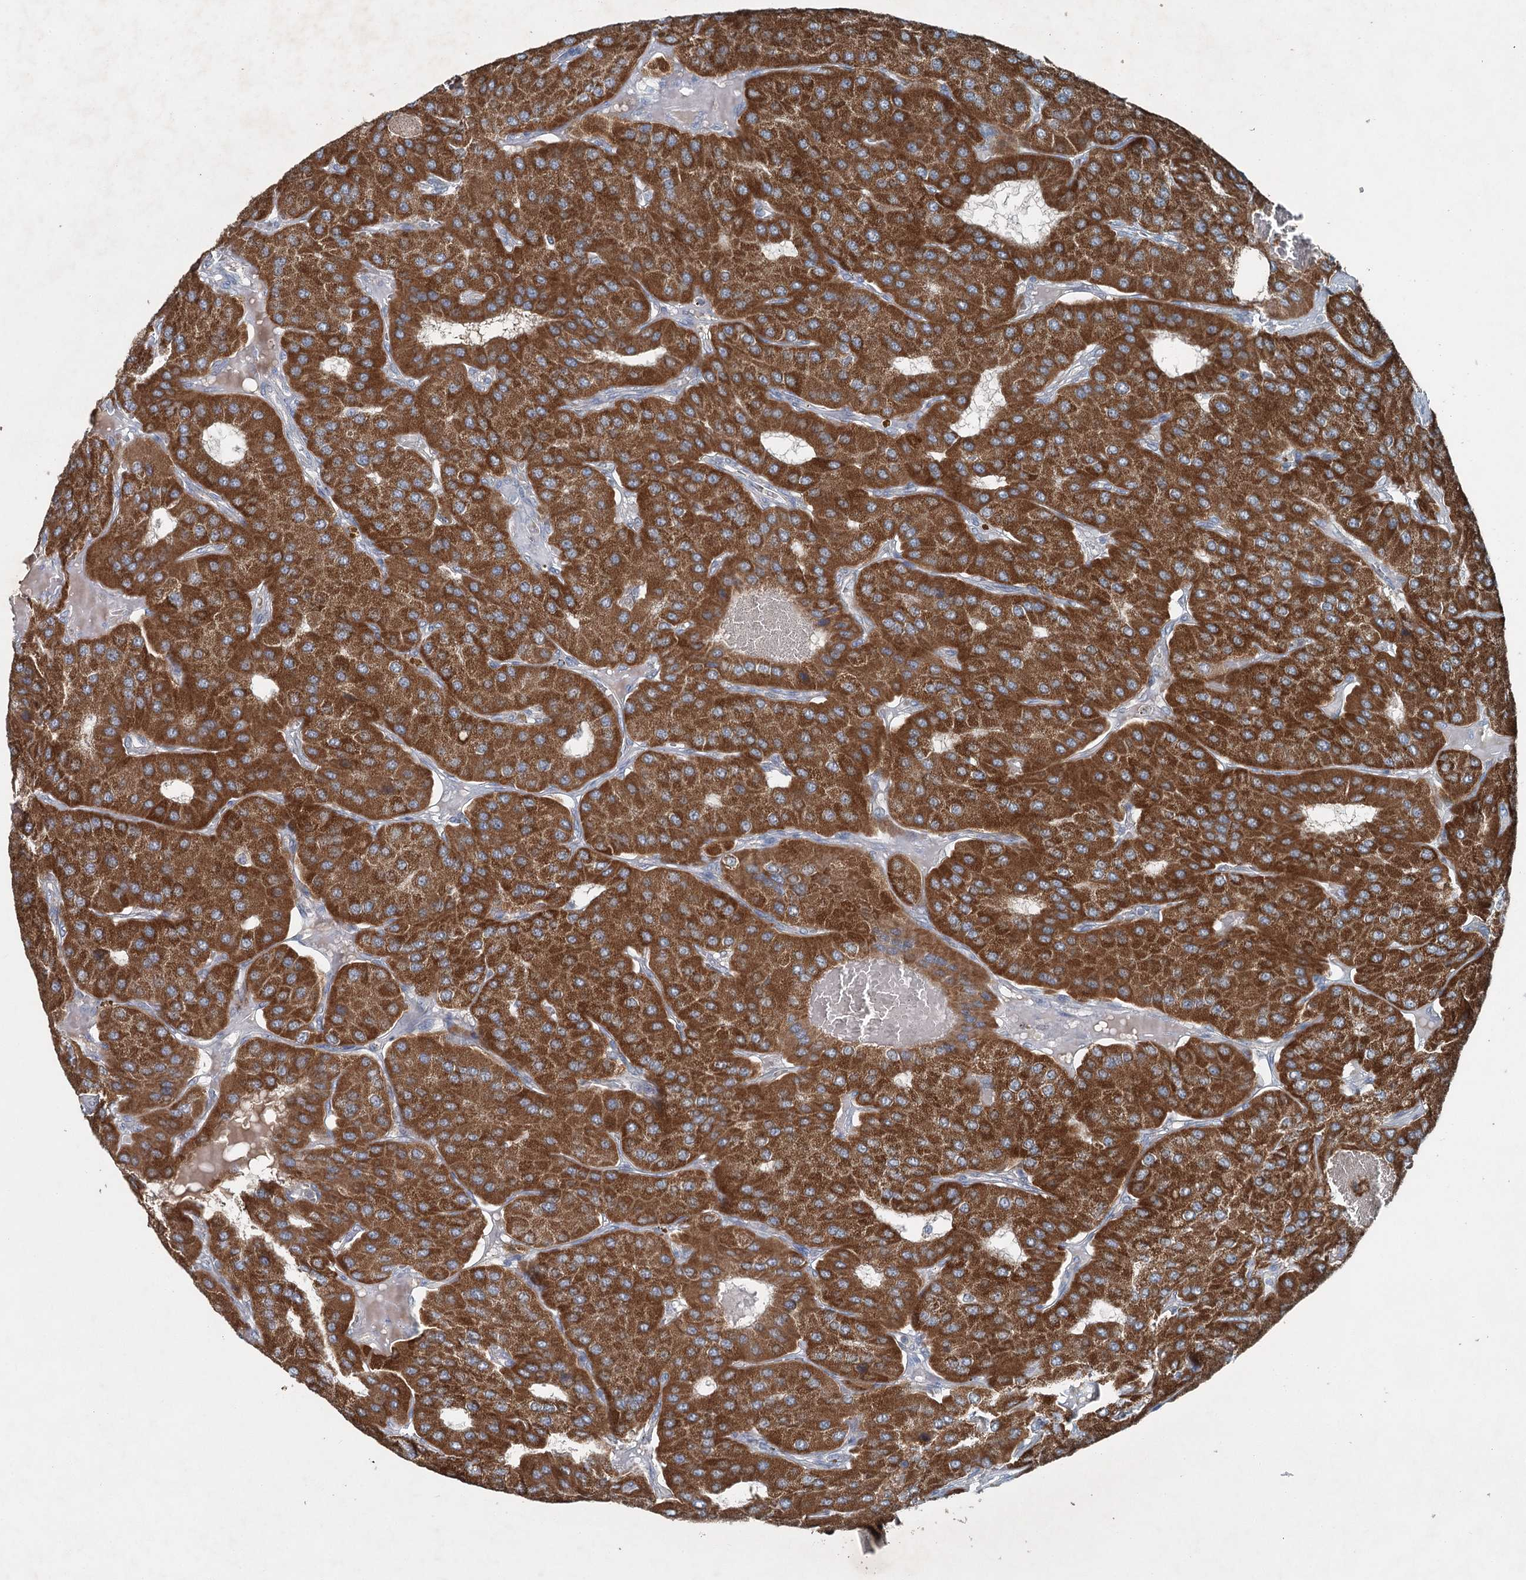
{"staining": {"intensity": "moderate", "quantity": ">75%", "location": "cytoplasmic/membranous"}, "tissue": "parathyroid gland", "cell_type": "Glandular cells", "image_type": "normal", "snomed": [{"axis": "morphology", "description": "Normal tissue, NOS"}, {"axis": "morphology", "description": "Adenoma, NOS"}, {"axis": "topography", "description": "Parathyroid gland"}], "caption": "Parathyroid gland stained with immunohistochemistry (IHC) demonstrates moderate cytoplasmic/membranous positivity in about >75% of glandular cells.", "gene": "CHCHD5", "patient": {"sex": "female", "age": 86}}